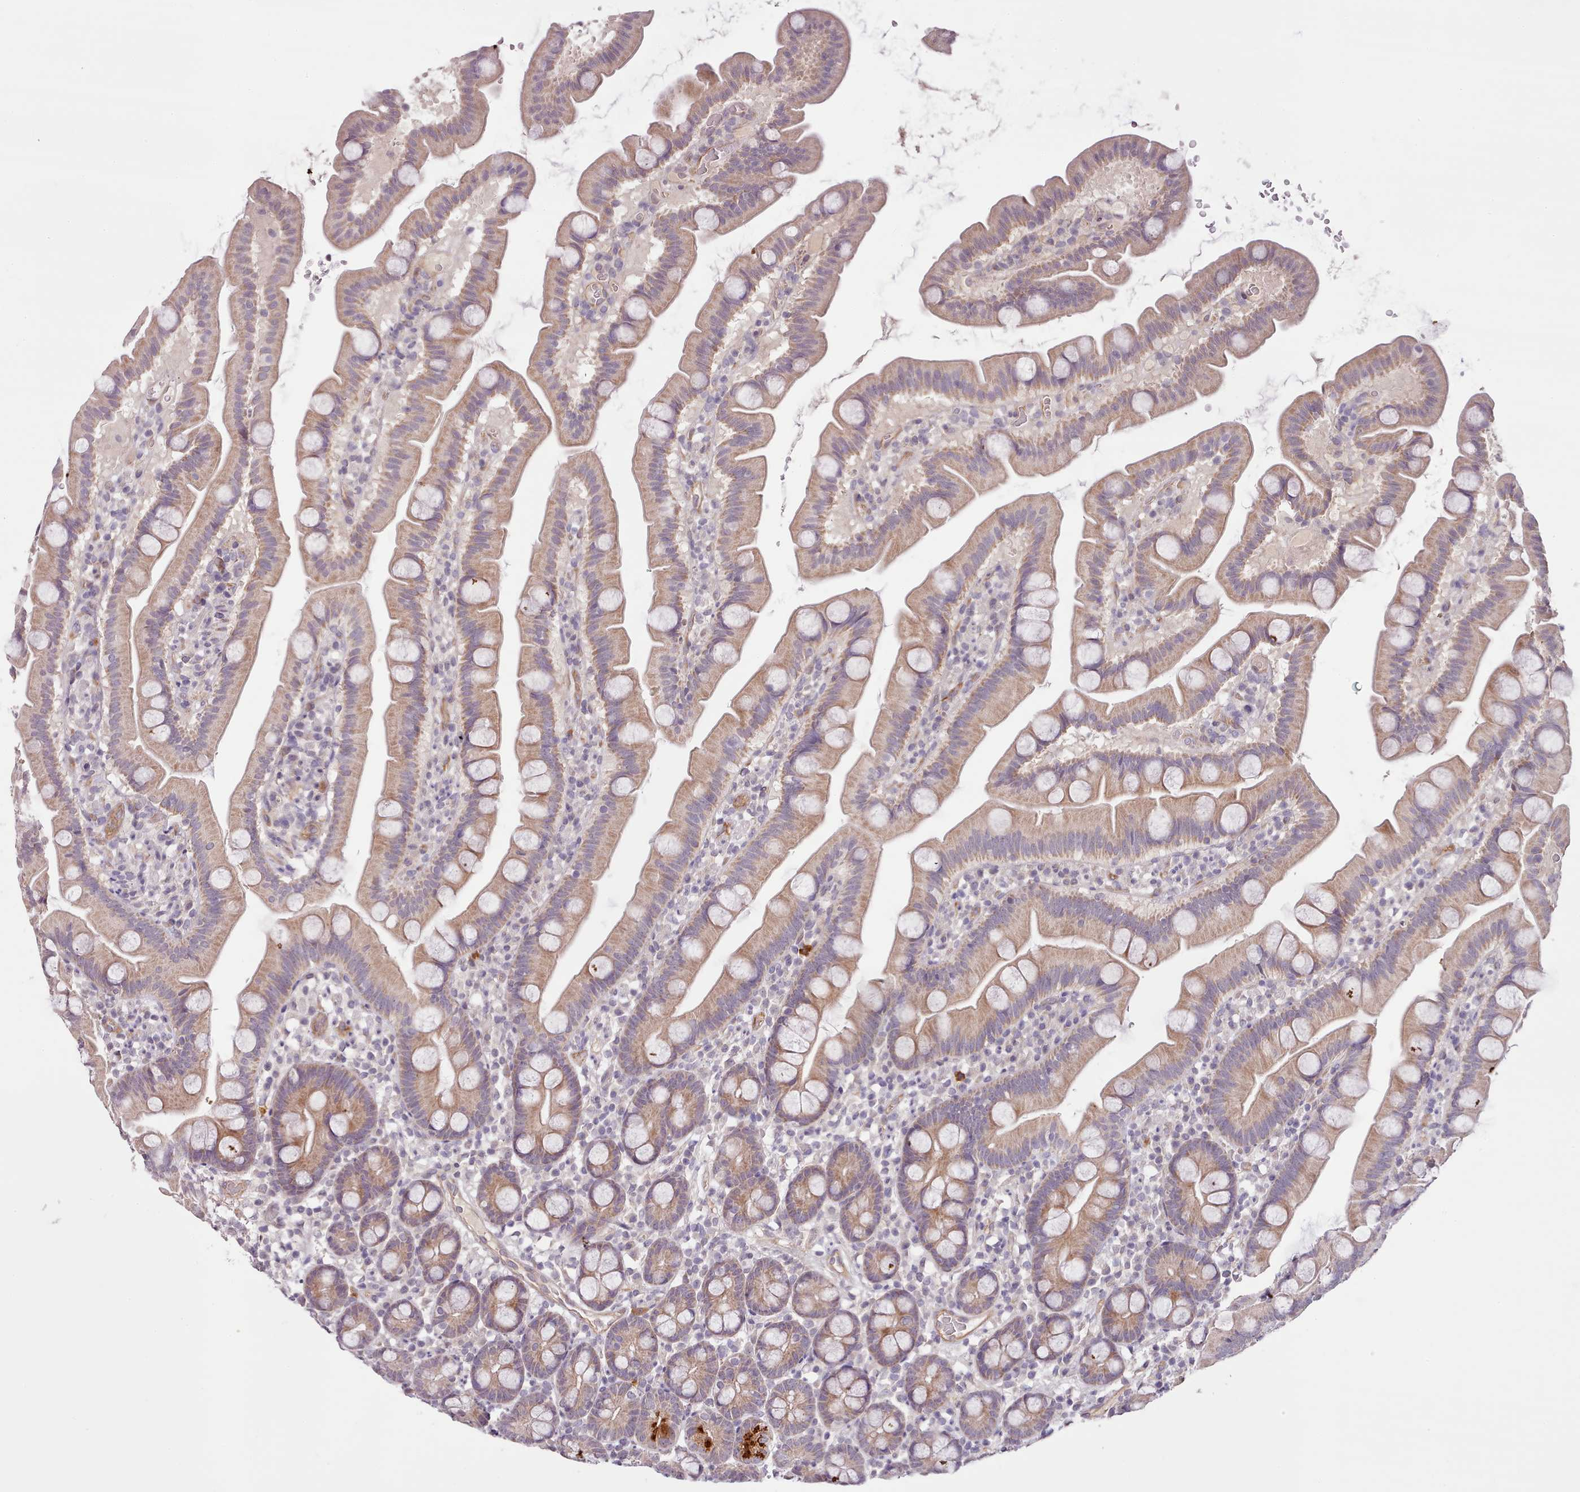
{"staining": {"intensity": "strong", "quantity": "<25%", "location": "cytoplasmic/membranous"}, "tissue": "small intestine", "cell_type": "Glandular cells", "image_type": "normal", "snomed": [{"axis": "morphology", "description": "Normal tissue, NOS"}, {"axis": "topography", "description": "Small intestine"}], "caption": "The image demonstrates immunohistochemical staining of normal small intestine. There is strong cytoplasmic/membranous staining is identified in about <25% of glandular cells.", "gene": "ZNF658", "patient": {"sex": "female", "age": 68}}